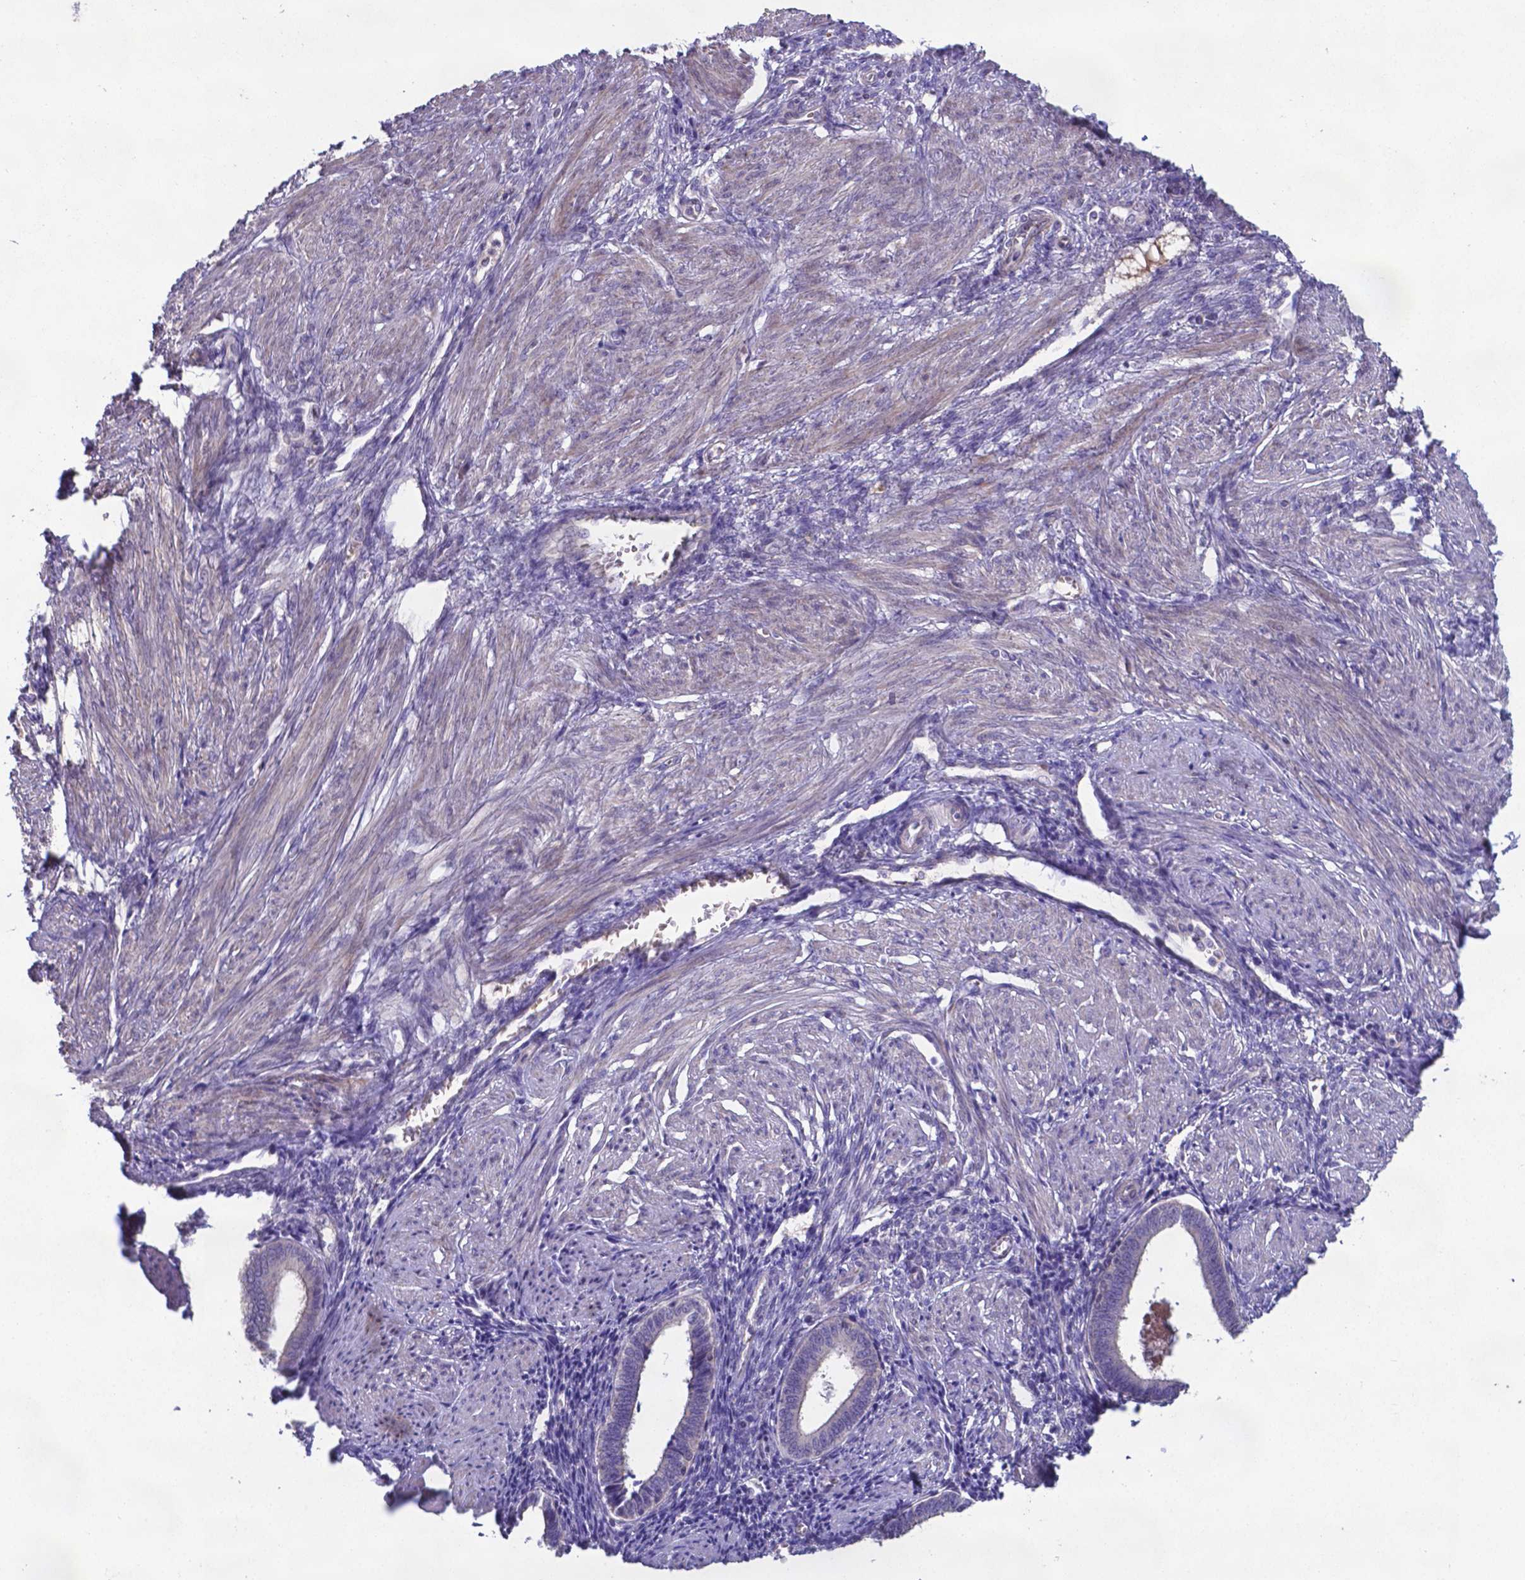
{"staining": {"intensity": "negative", "quantity": "none", "location": "none"}, "tissue": "endometrium", "cell_type": "Cells in endometrial stroma", "image_type": "normal", "snomed": [{"axis": "morphology", "description": "Normal tissue, NOS"}, {"axis": "topography", "description": "Endometrium"}], "caption": "Immunohistochemistry (IHC) of benign endometrium shows no expression in cells in endometrial stroma.", "gene": "TYRO3", "patient": {"sex": "female", "age": 42}}